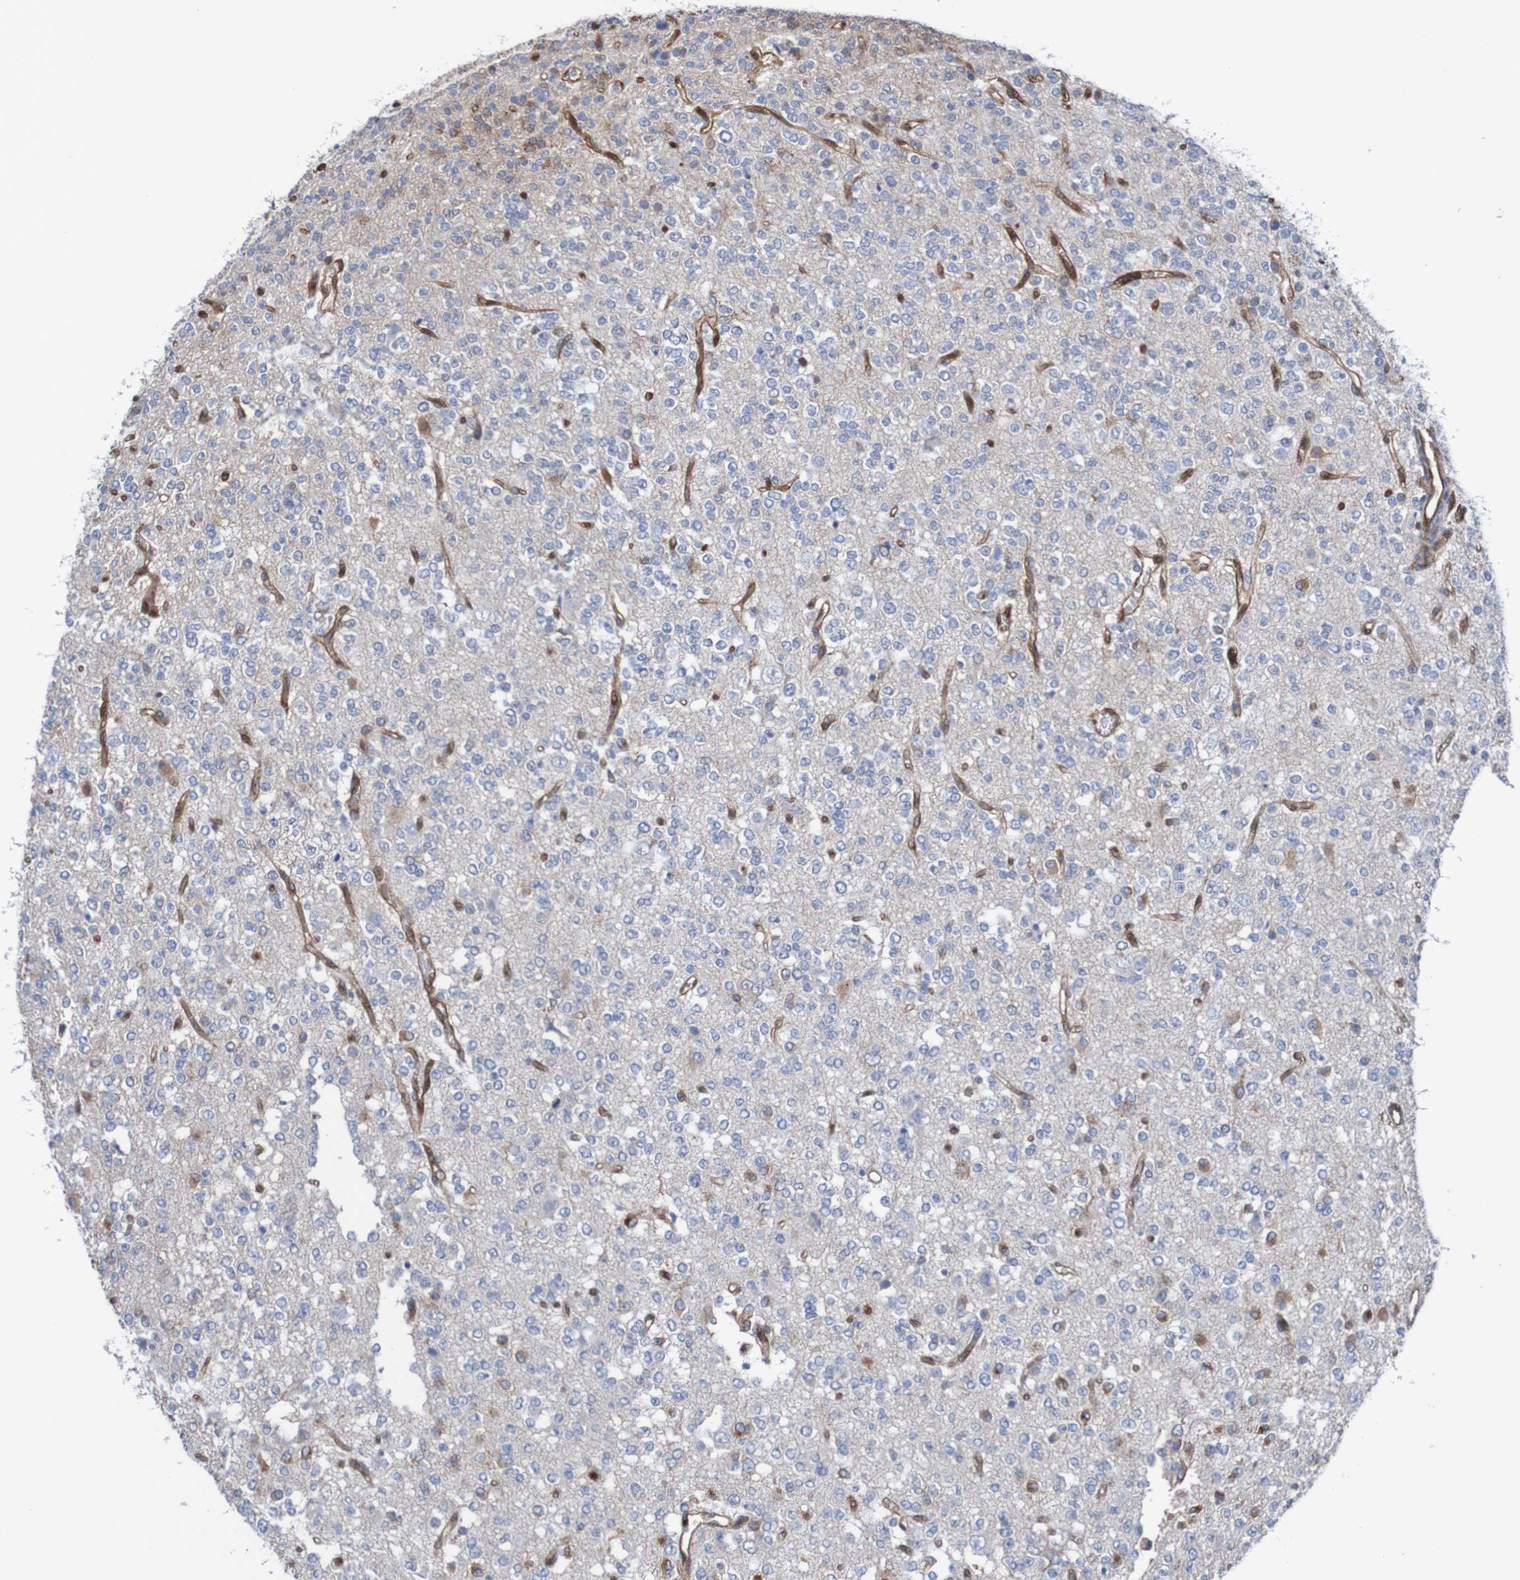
{"staining": {"intensity": "weak", "quantity": "<25%", "location": "cytoplasmic/membranous"}, "tissue": "glioma", "cell_type": "Tumor cells", "image_type": "cancer", "snomed": [{"axis": "morphology", "description": "Glioma, malignant, Low grade"}, {"axis": "topography", "description": "Brain"}], "caption": "The histopathology image demonstrates no significant staining in tumor cells of low-grade glioma (malignant). Nuclei are stained in blue.", "gene": "RIGI", "patient": {"sex": "male", "age": 38}}